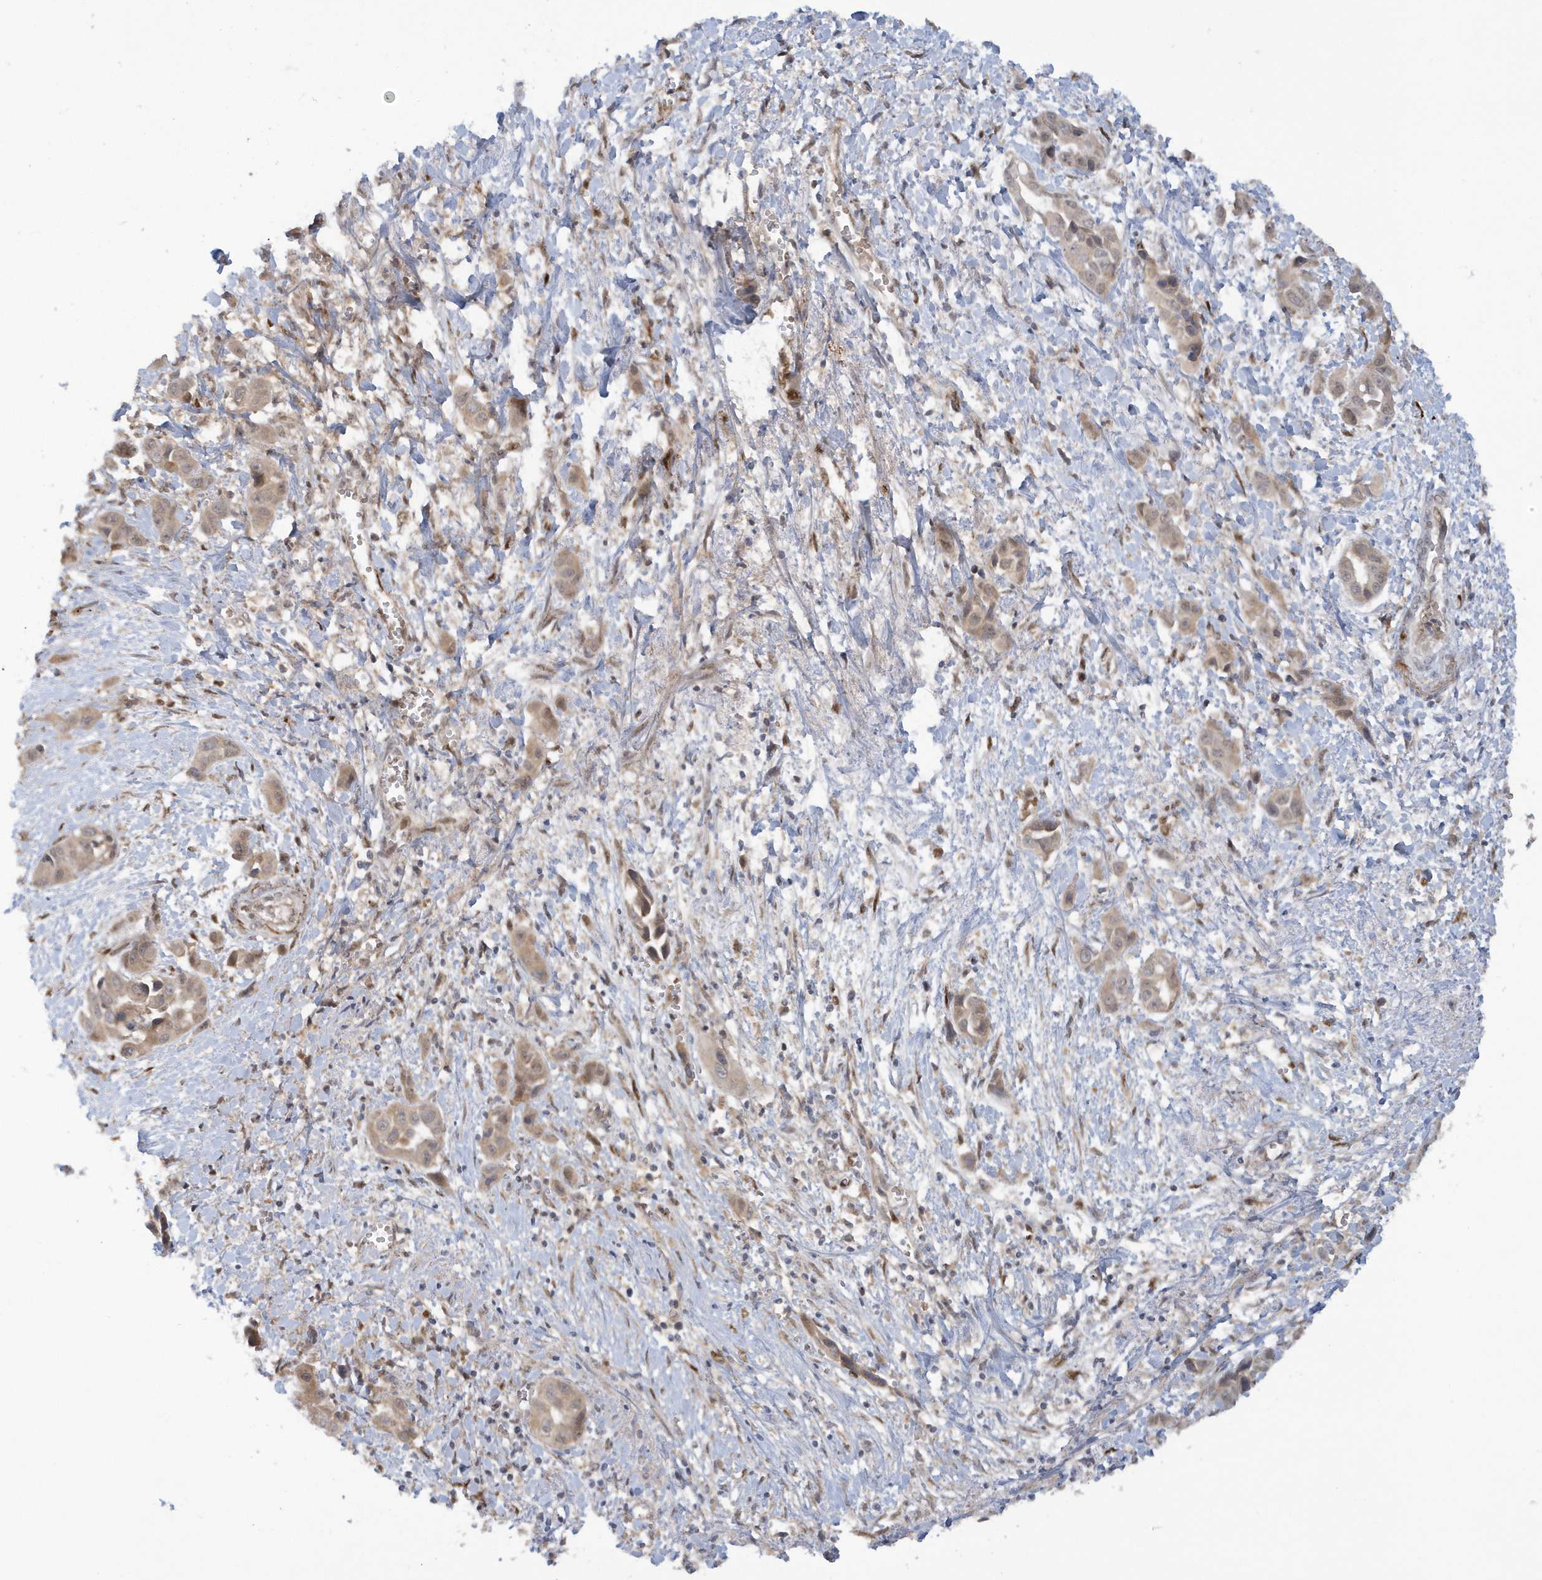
{"staining": {"intensity": "weak", "quantity": ">75%", "location": "cytoplasmic/membranous"}, "tissue": "liver cancer", "cell_type": "Tumor cells", "image_type": "cancer", "snomed": [{"axis": "morphology", "description": "Cholangiocarcinoma"}, {"axis": "topography", "description": "Liver"}], "caption": "A histopathology image of human liver cholangiocarcinoma stained for a protein demonstrates weak cytoplasmic/membranous brown staining in tumor cells.", "gene": "ATG4A", "patient": {"sex": "female", "age": 52}}